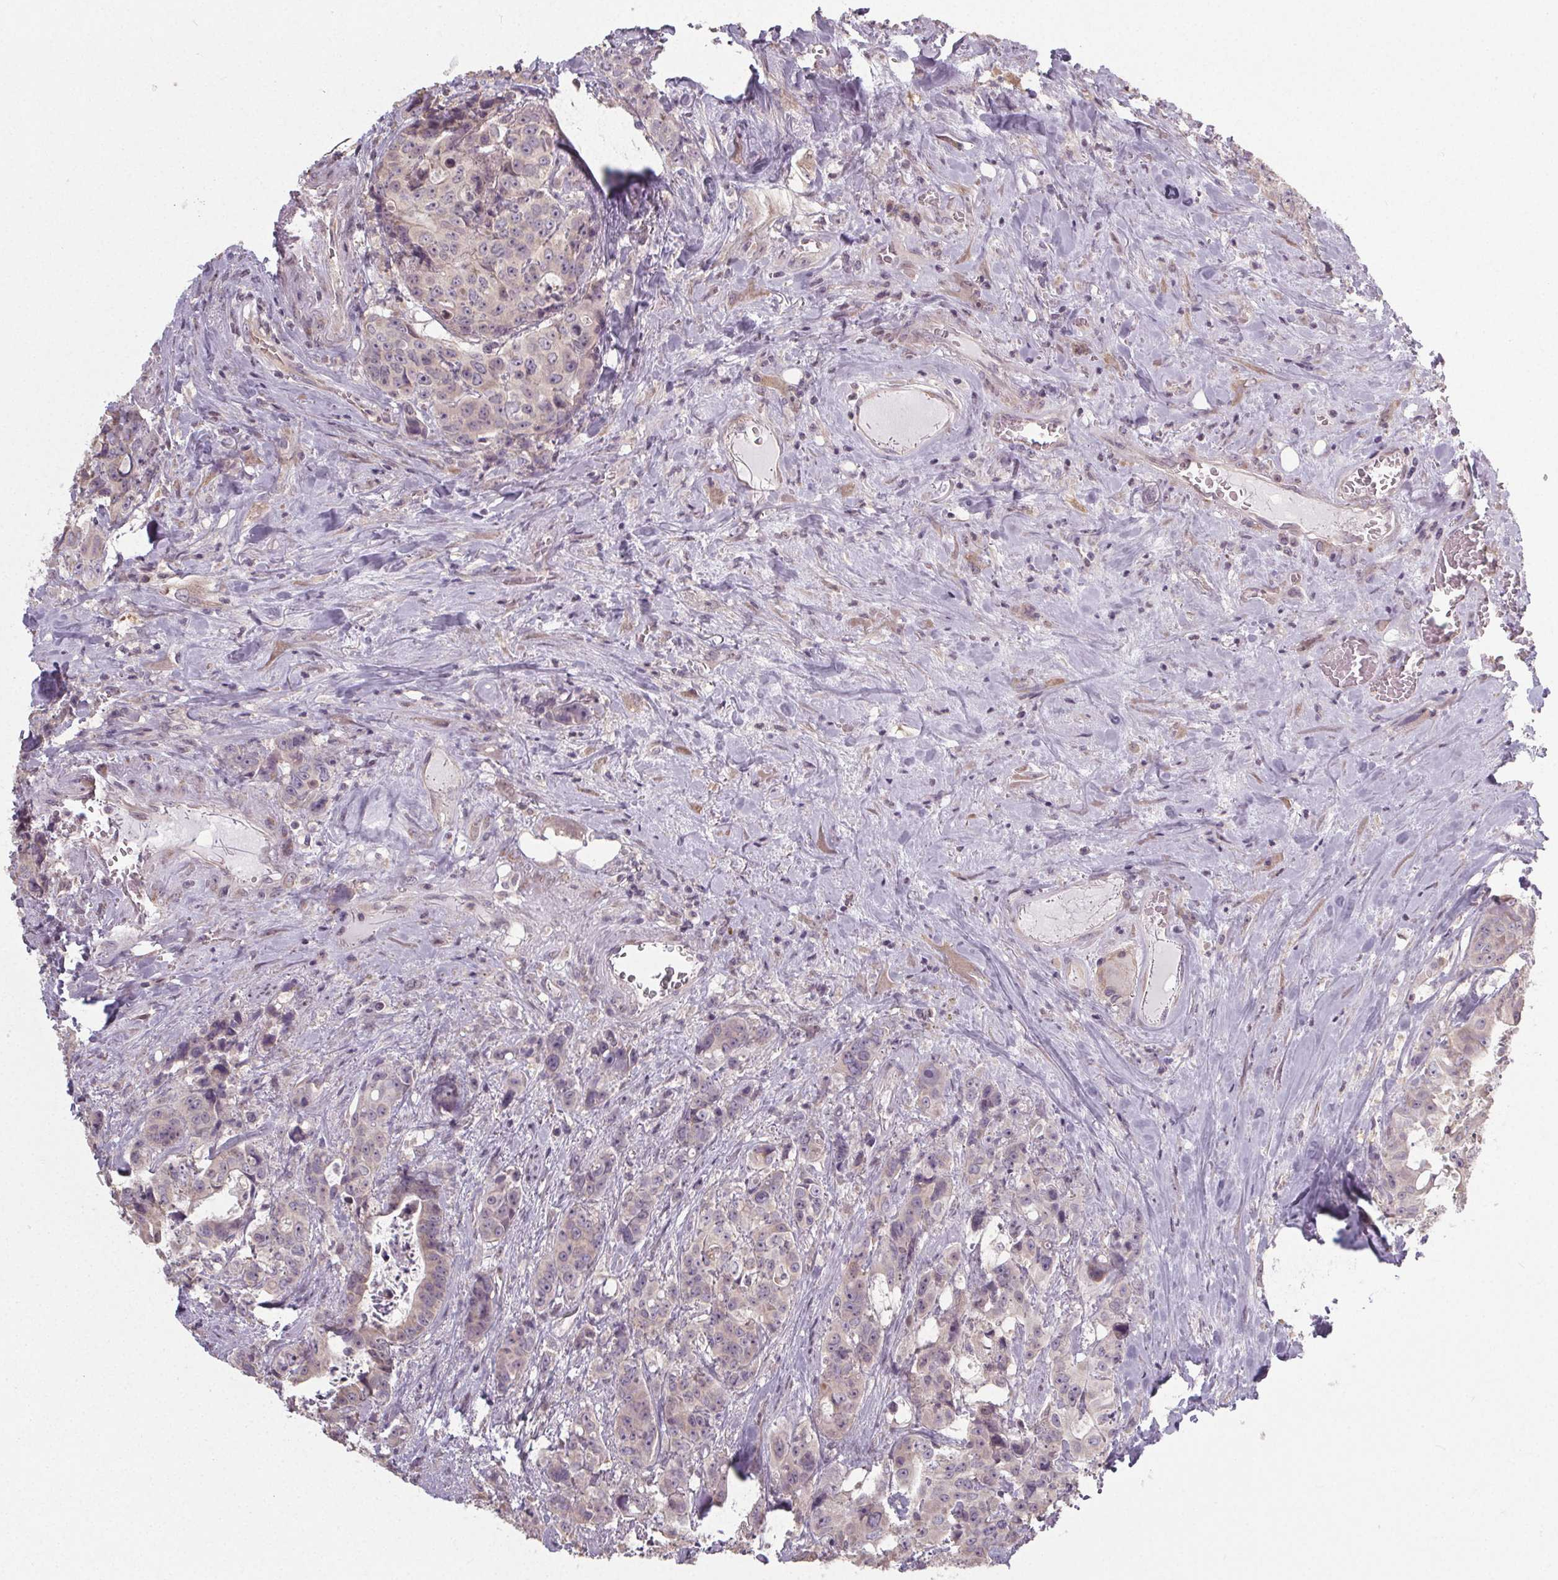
{"staining": {"intensity": "negative", "quantity": "none", "location": "none"}, "tissue": "colorectal cancer", "cell_type": "Tumor cells", "image_type": "cancer", "snomed": [{"axis": "morphology", "description": "Adenocarcinoma, NOS"}, {"axis": "topography", "description": "Rectum"}], "caption": "This micrograph is of colorectal cancer stained with IHC to label a protein in brown with the nuclei are counter-stained blue. There is no staining in tumor cells. (Brightfield microscopy of DAB (3,3'-diaminobenzidine) immunohistochemistry (IHC) at high magnification).", "gene": "SLC26A2", "patient": {"sex": "female", "age": 62}}